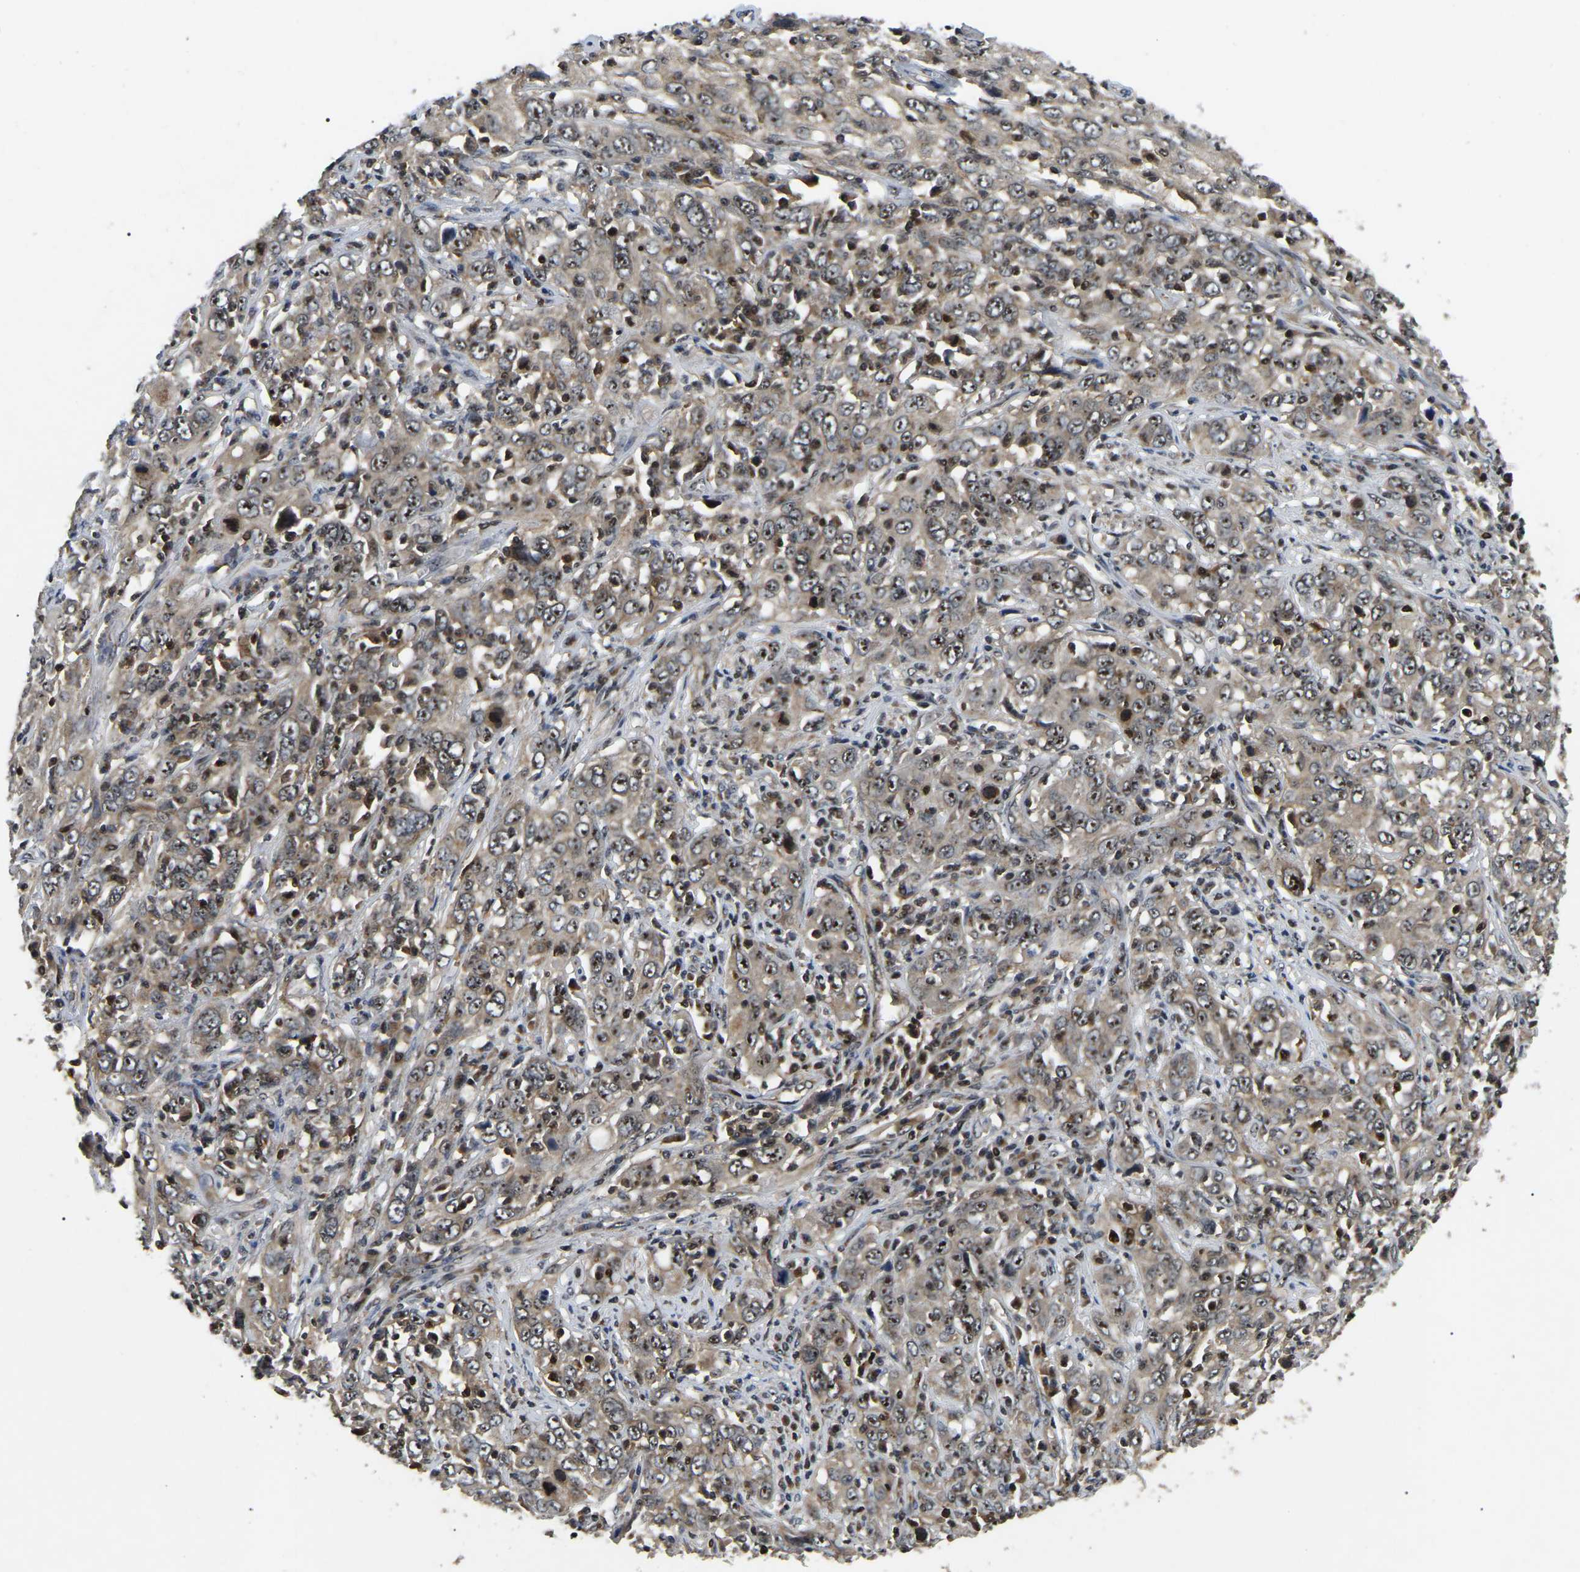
{"staining": {"intensity": "moderate", "quantity": ">75%", "location": "cytoplasmic/membranous,nuclear"}, "tissue": "cervical cancer", "cell_type": "Tumor cells", "image_type": "cancer", "snomed": [{"axis": "morphology", "description": "Squamous cell carcinoma, NOS"}, {"axis": "topography", "description": "Cervix"}], "caption": "Immunohistochemistry (IHC) photomicrograph of squamous cell carcinoma (cervical) stained for a protein (brown), which demonstrates medium levels of moderate cytoplasmic/membranous and nuclear expression in approximately >75% of tumor cells.", "gene": "RBM28", "patient": {"sex": "female", "age": 46}}